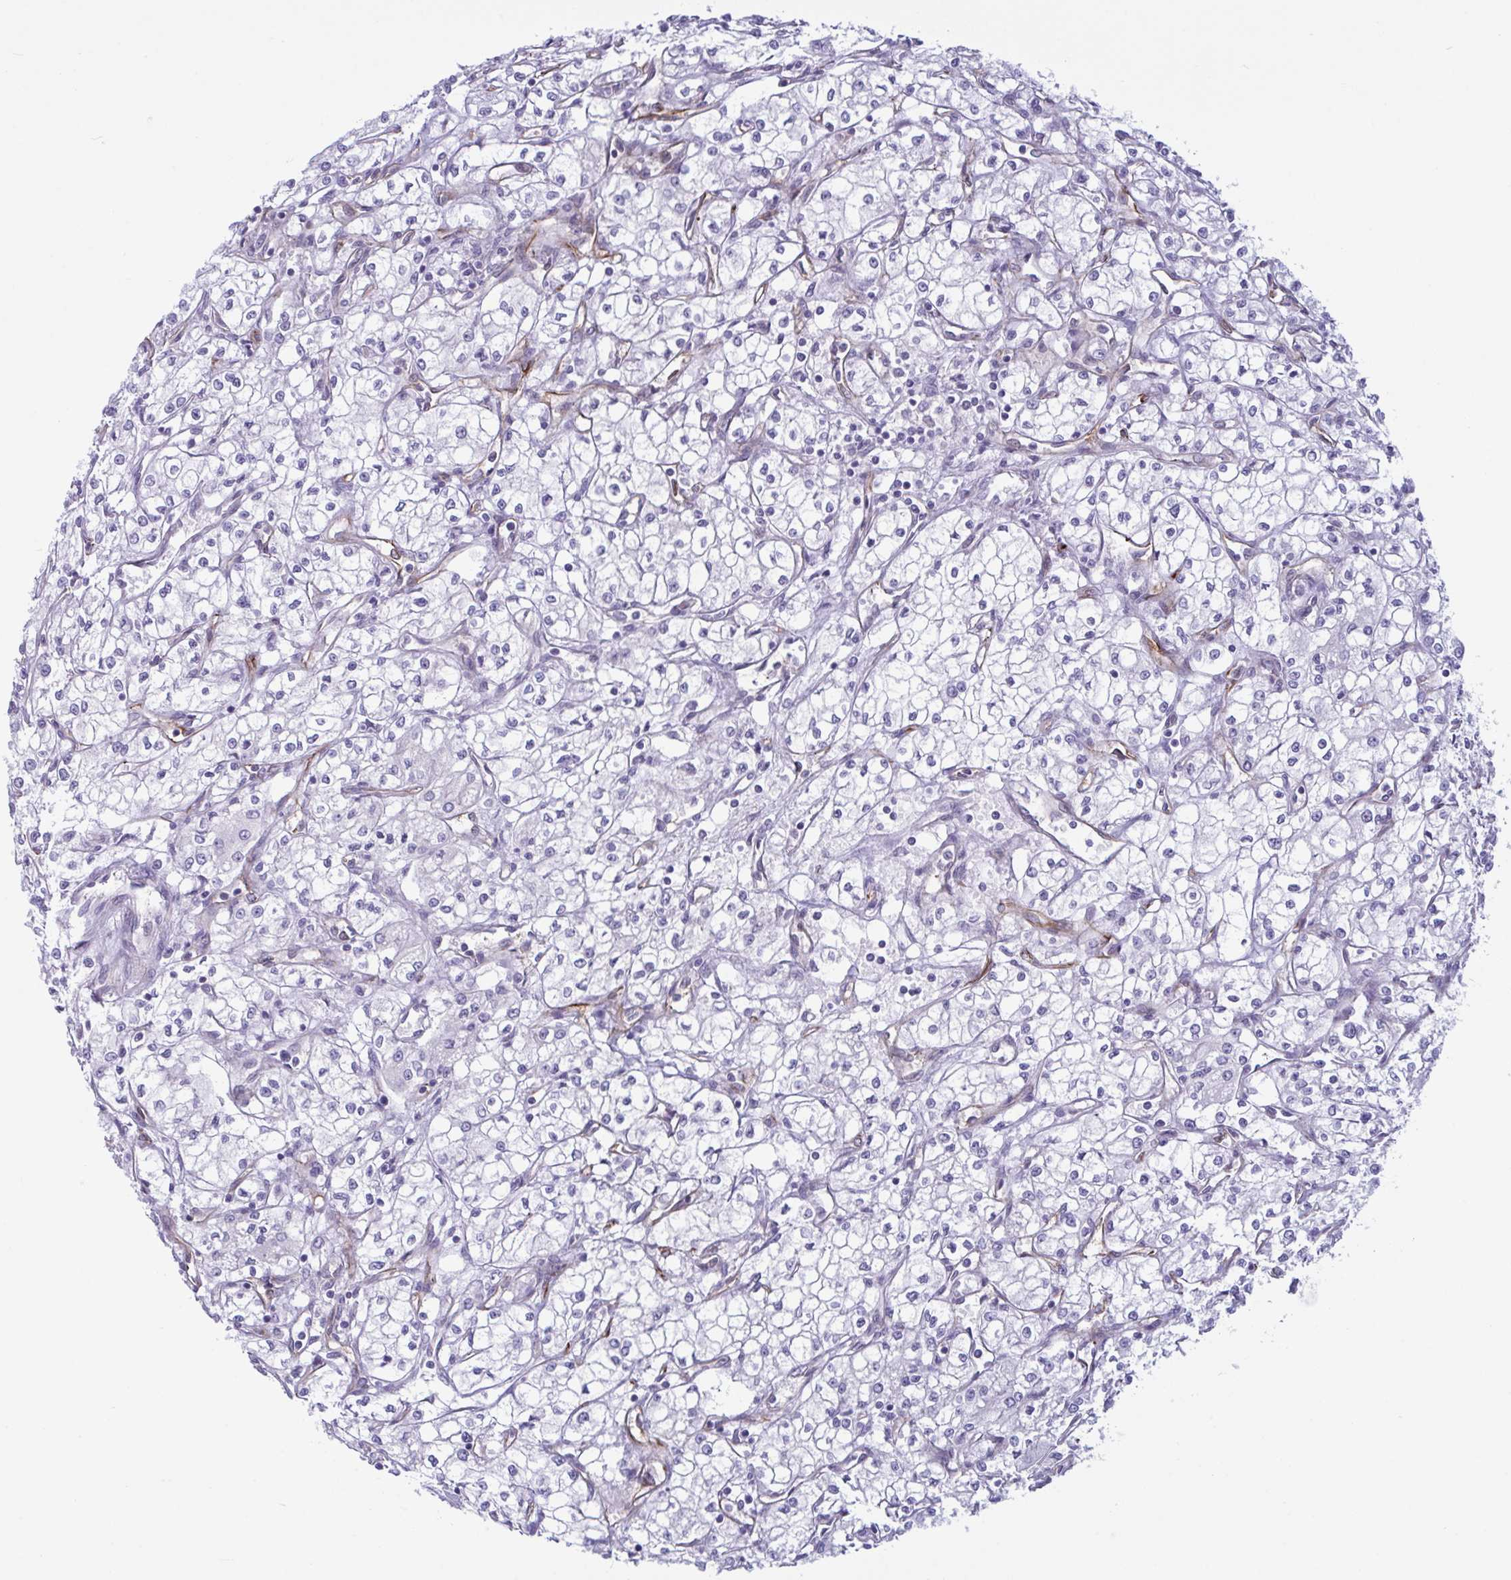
{"staining": {"intensity": "negative", "quantity": "none", "location": "none"}, "tissue": "renal cancer", "cell_type": "Tumor cells", "image_type": "cancer", "snomed": [{"axis": "morphology", "description": "Adenocarcinoma, NOS"}, {"axis": "topography", "description": "Kidney"}], "caption": "Tumor cells are negative for brown protein staining in adenocarcinoma (renal).", "gene": "PRRT4", "patient": {"sex": "male", "age": 59}}